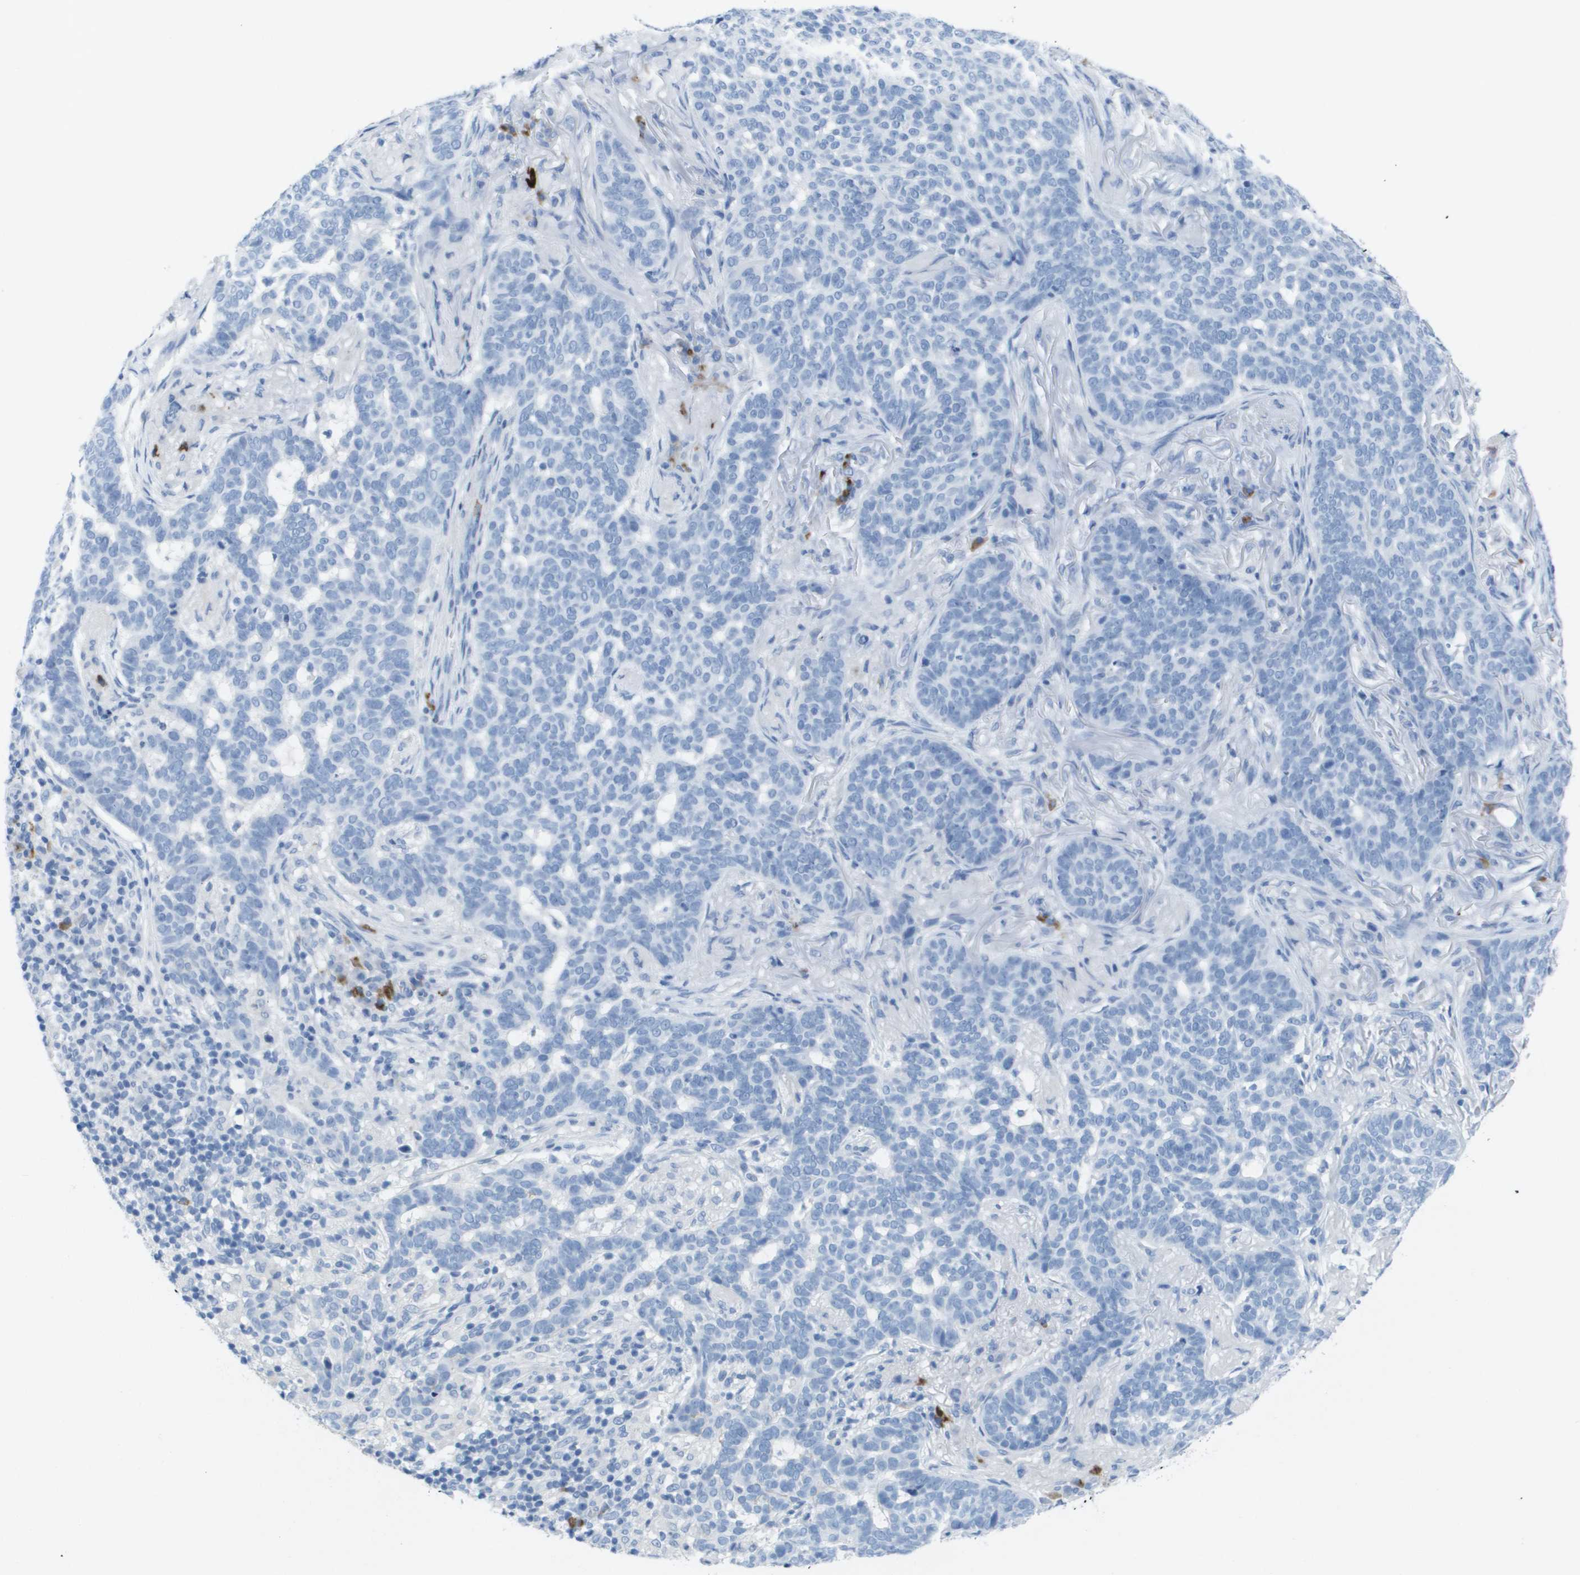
{"staining": {"intensity": "negative", "quantity": "none", "location": "none"}, "tissue": "skin cancer", "cell_type": "Tumor cells", "image_type": "cancer", "snomed": [{"axis": "morphology", "description": "Basal cell carcinoma"}, {"axis": "topography", "description": "Skin"}], "caption": "This image is of skin cancer stained with IHC to label a protein in brown with the nuclei are counter-stained blue. There is no positivity in tumor cells. (Immunohistochemistry (ihc), brightfield microscopy, high magnification).", "gene": "GPR18", "patient": {"sex": "male", "age": 85}}